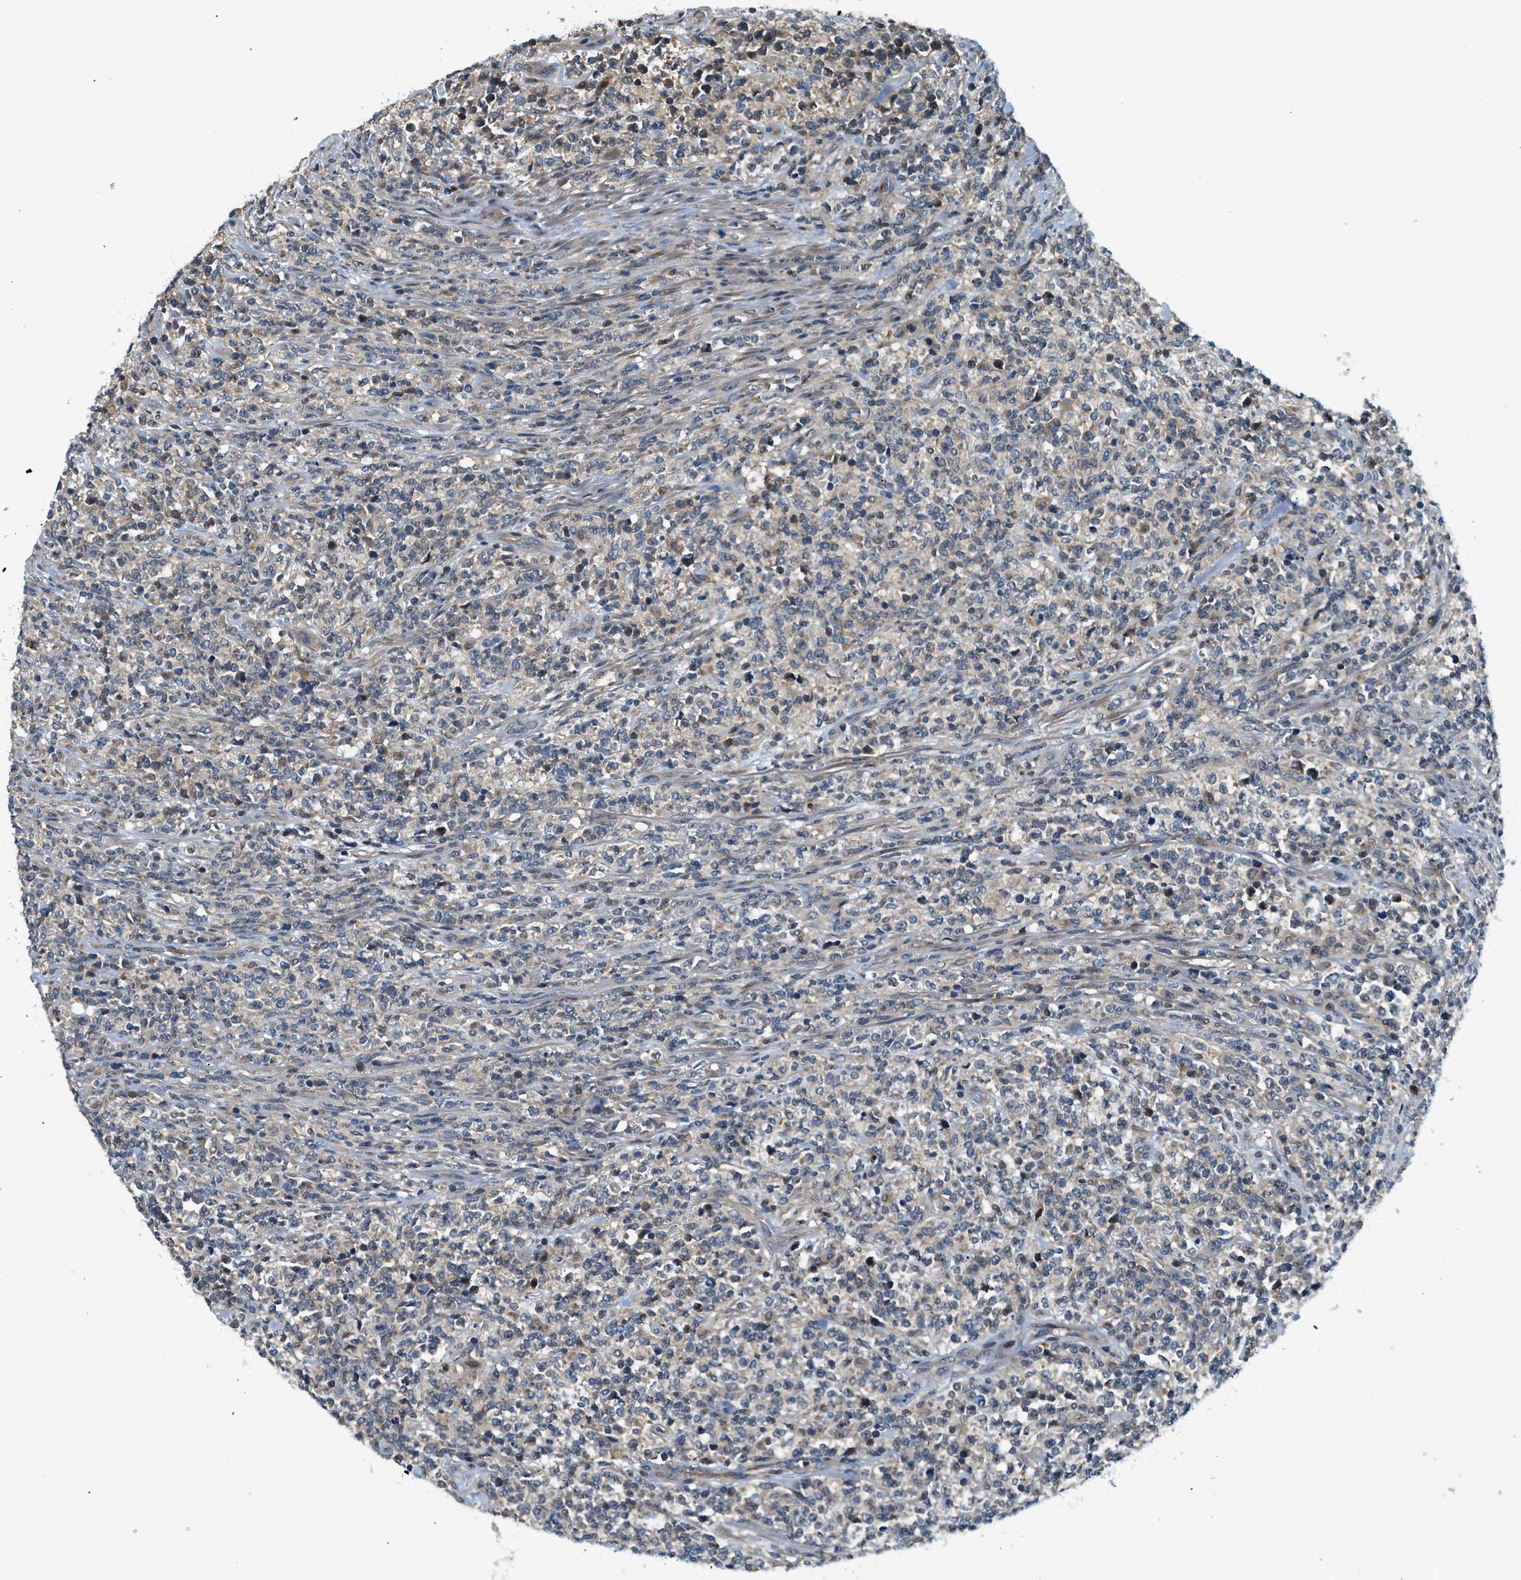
{"staining": {"intensity": "weak", "quantity": "<25%", "location": "cytoplasmic/membranous"}, "tissue": "lymphoma", "cell_type": "Tumor cells", "image_type": "cancer", "snomed": [{"axis": "morphology", "description": "Malignant lymphoma, non-Hodgkin's type, High grade"}, {"axis": "topography", "description": "Soft tissue"}], "caption": "A micrograph of high-grade malignant lymphoma, non-Hodgkin's type stained for a protein demonstrates no brown staining in tumor cells. (Immunohistochemistry (ihc), brightfield microscopy, high magnification).", "gene": "KCNK1", "patient": {"sex": "male", "age": 18}}